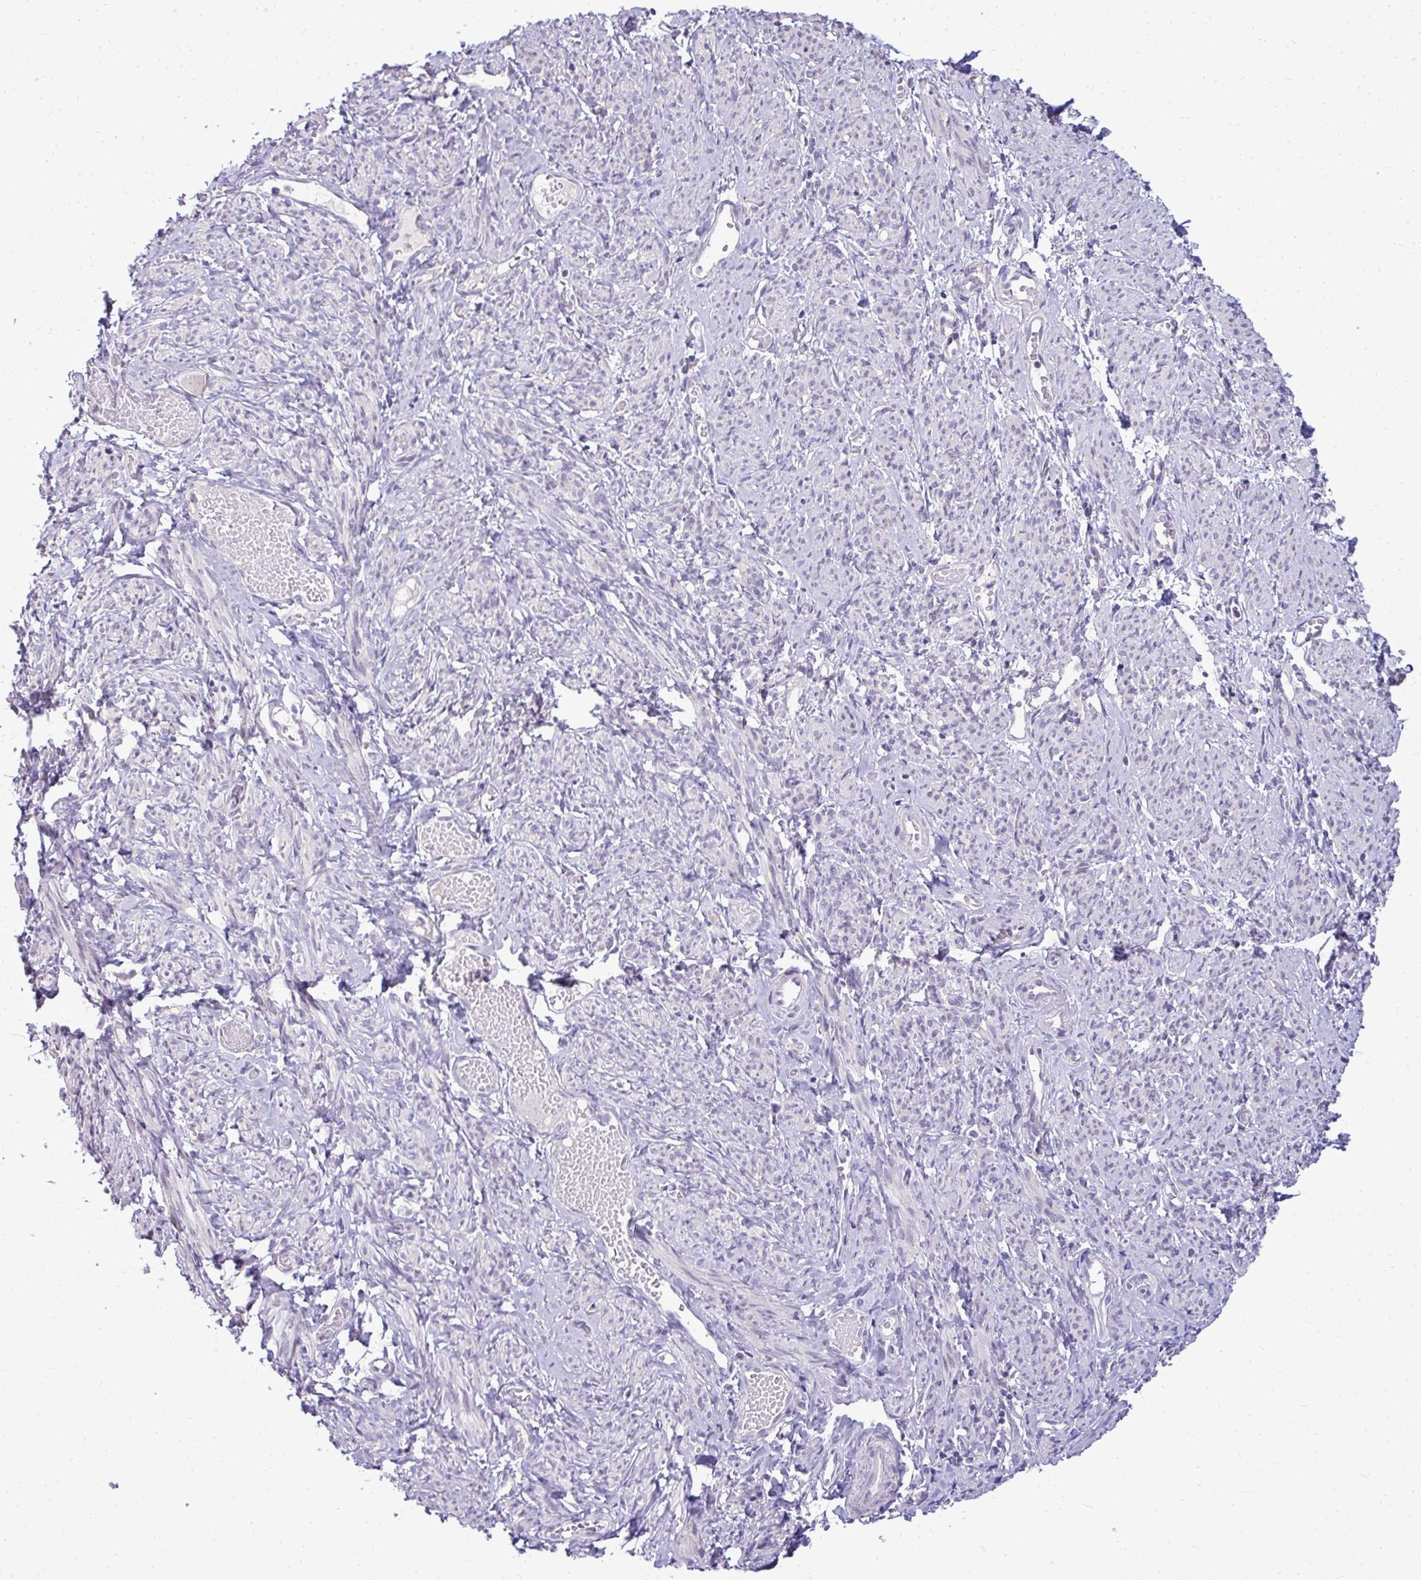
{"staining": {"intensity": "negative", "quantity": "none", "location": "none"}, "tissue": "smooth muscle", "cell_type": "Smooth muscle cells", "image_type": "normal", "snomed": [{"axis": "morphology", "description": "Normal tissue, NOS"}, {"axis": "topography", "description": "Smooth muscle"}], "caption": "A high-resolution histopathology image shows immunohistochemistry (IHC) staining of benign smooth muscle, which reveals no significant positivity in smooth muscle cells. The staining was performed using DAB to visualize the protein expression in brown, while the nuclei were stained in blue with hematoxylin (Magnification: 20x).", "gene": "NPPA", "patient": {"sex": "female", "age": 65}}